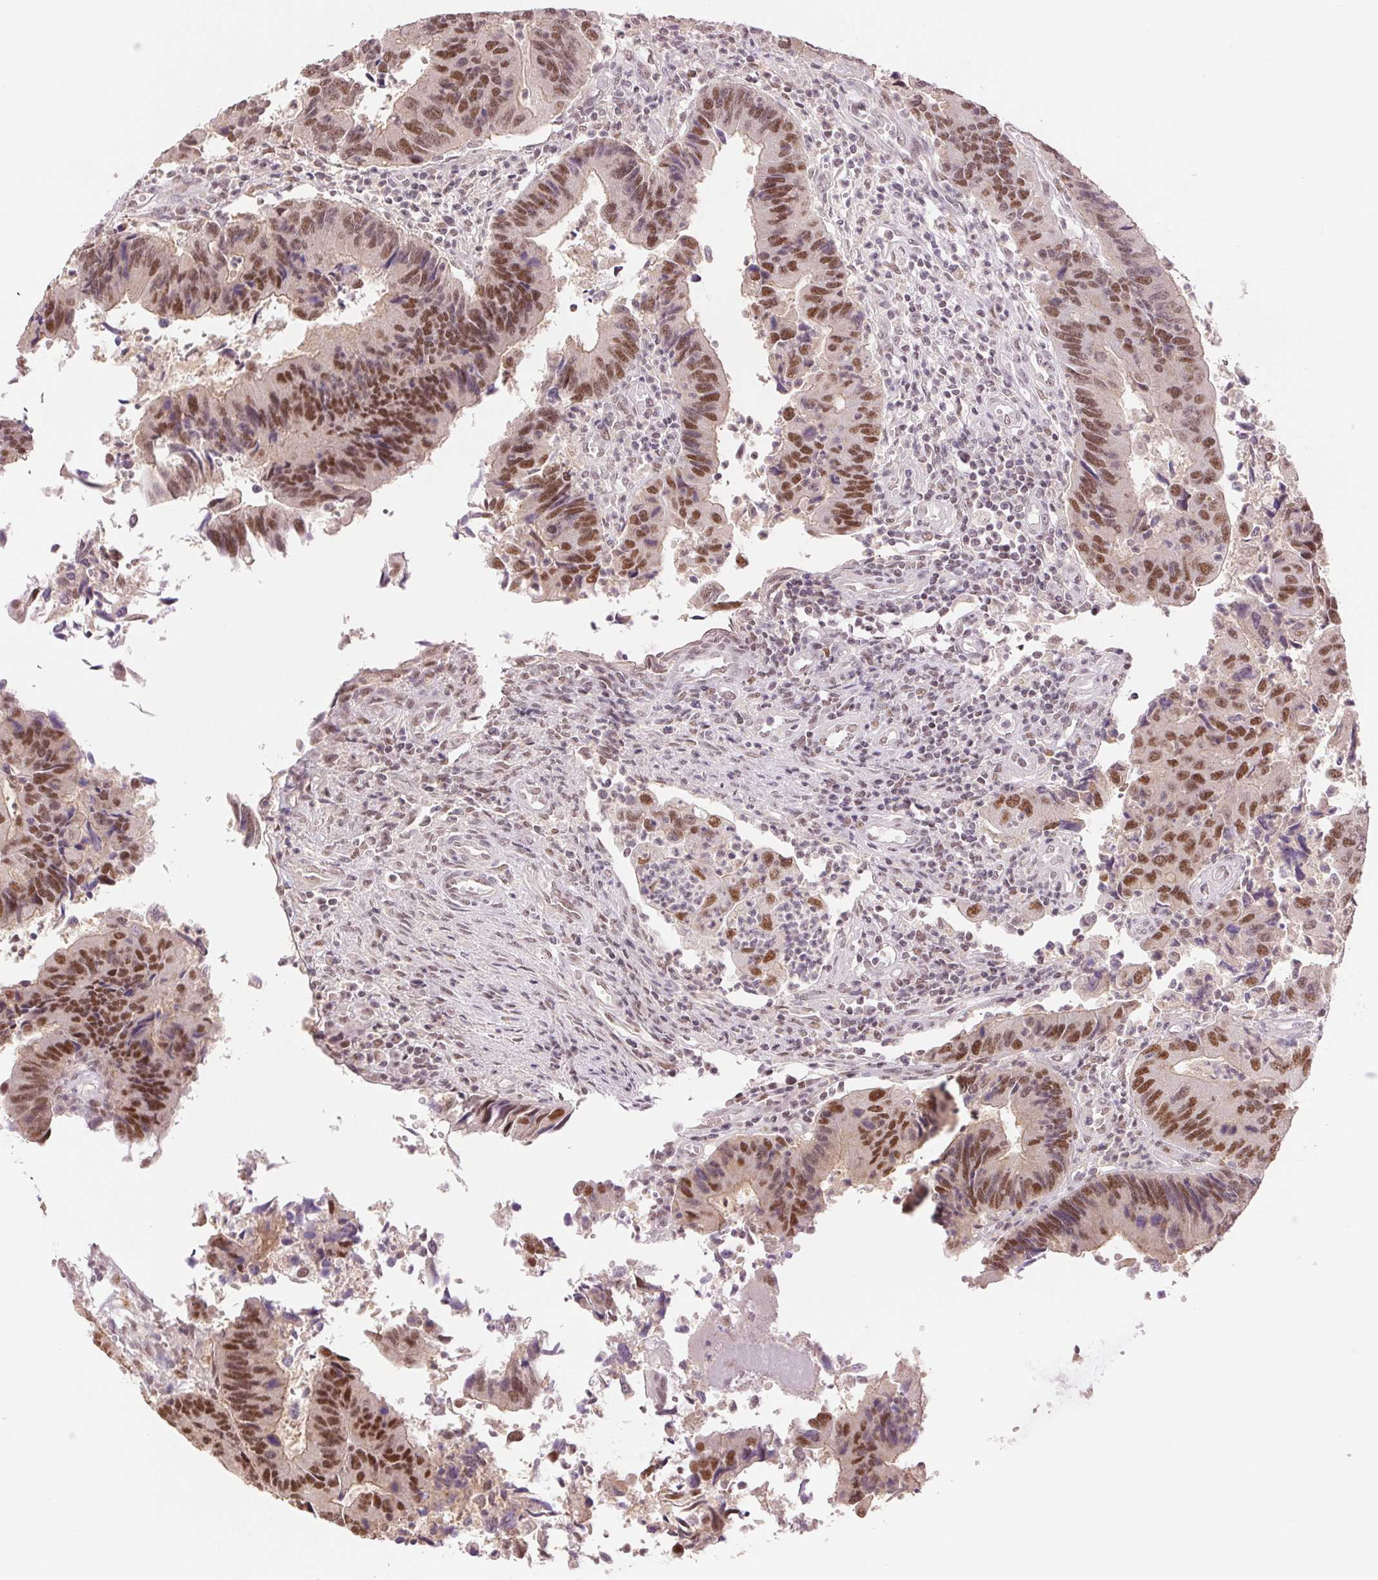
{"staining": {"intensity": "moderate", "quantity": ">75%", "location": "nuclear"}, "tissue": "colorectal cancer", "cell_type": "Tumor cells", "image_type": "cancer", "snomed": [{"axis": "morphology", "description": "Adenocarcinoma, NOS"}, {"axis": "topography", "description": "Colon"}], "caption": "Brown immunohistochemical staining in colorectal cancer (adenocarcinoma) reveals moderate nuclear staining in about >75% of tumor cells.", "gene": "RPRD1B", "patient": {"sex": "female", "age": 67}}